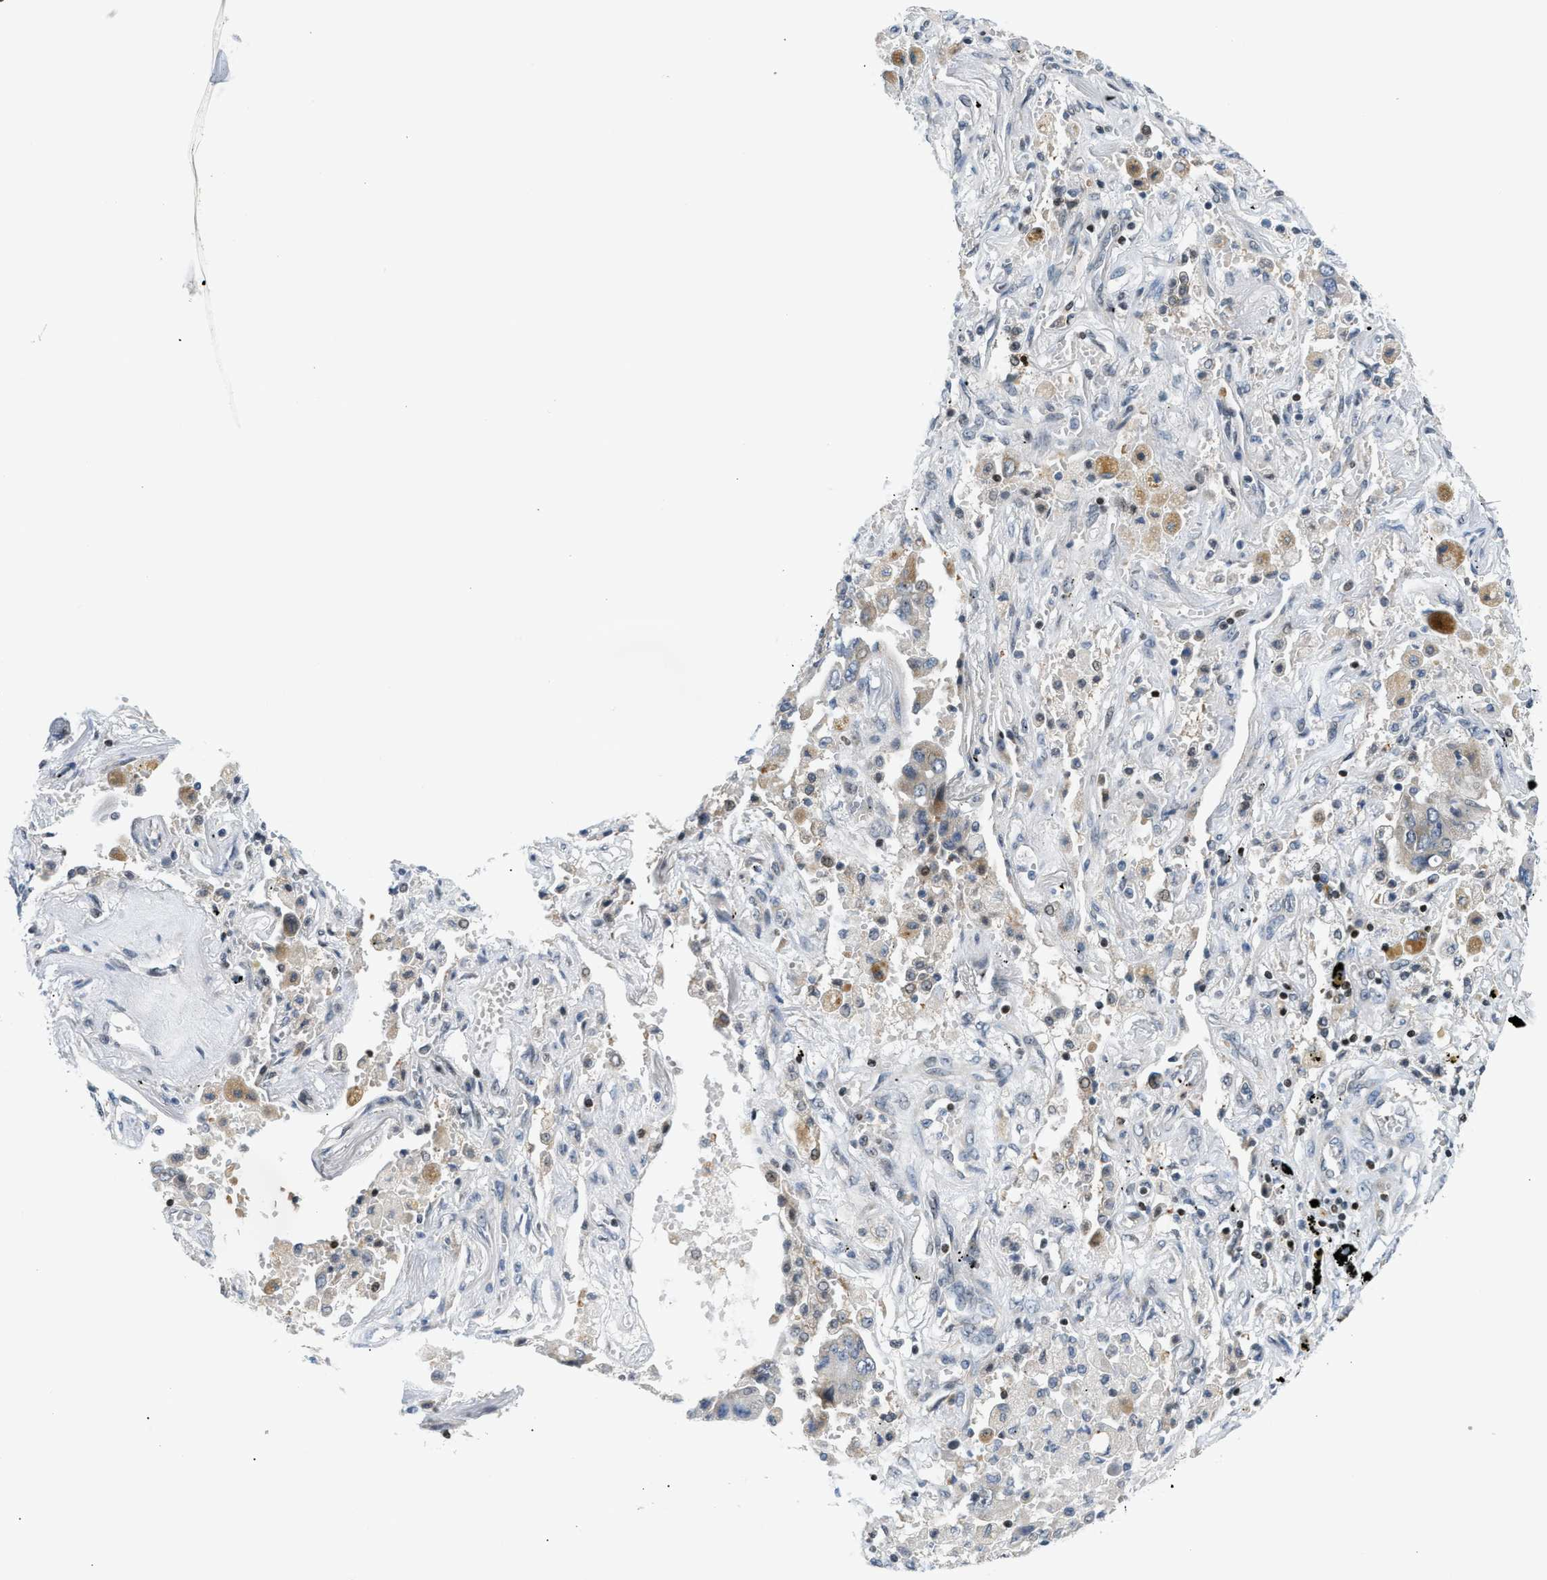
{"staining": {"intensity": "weak", "quantity": "<25%", "location": "cytoplasmic/membranous"}, "tissue": "lung cancer", "cell_type": "Tumor cells", "image_type": "cancer", "snomed": [{"axis": "morphology", "description": "Adenocarcinoma, NOS"}, {"axis": "topography", "description": "Lung"}], "caption": "Tumor cells show no significant staining in lung cancer.", "gene": "NPS", "patient": {"sex": "female", "age": 65}}